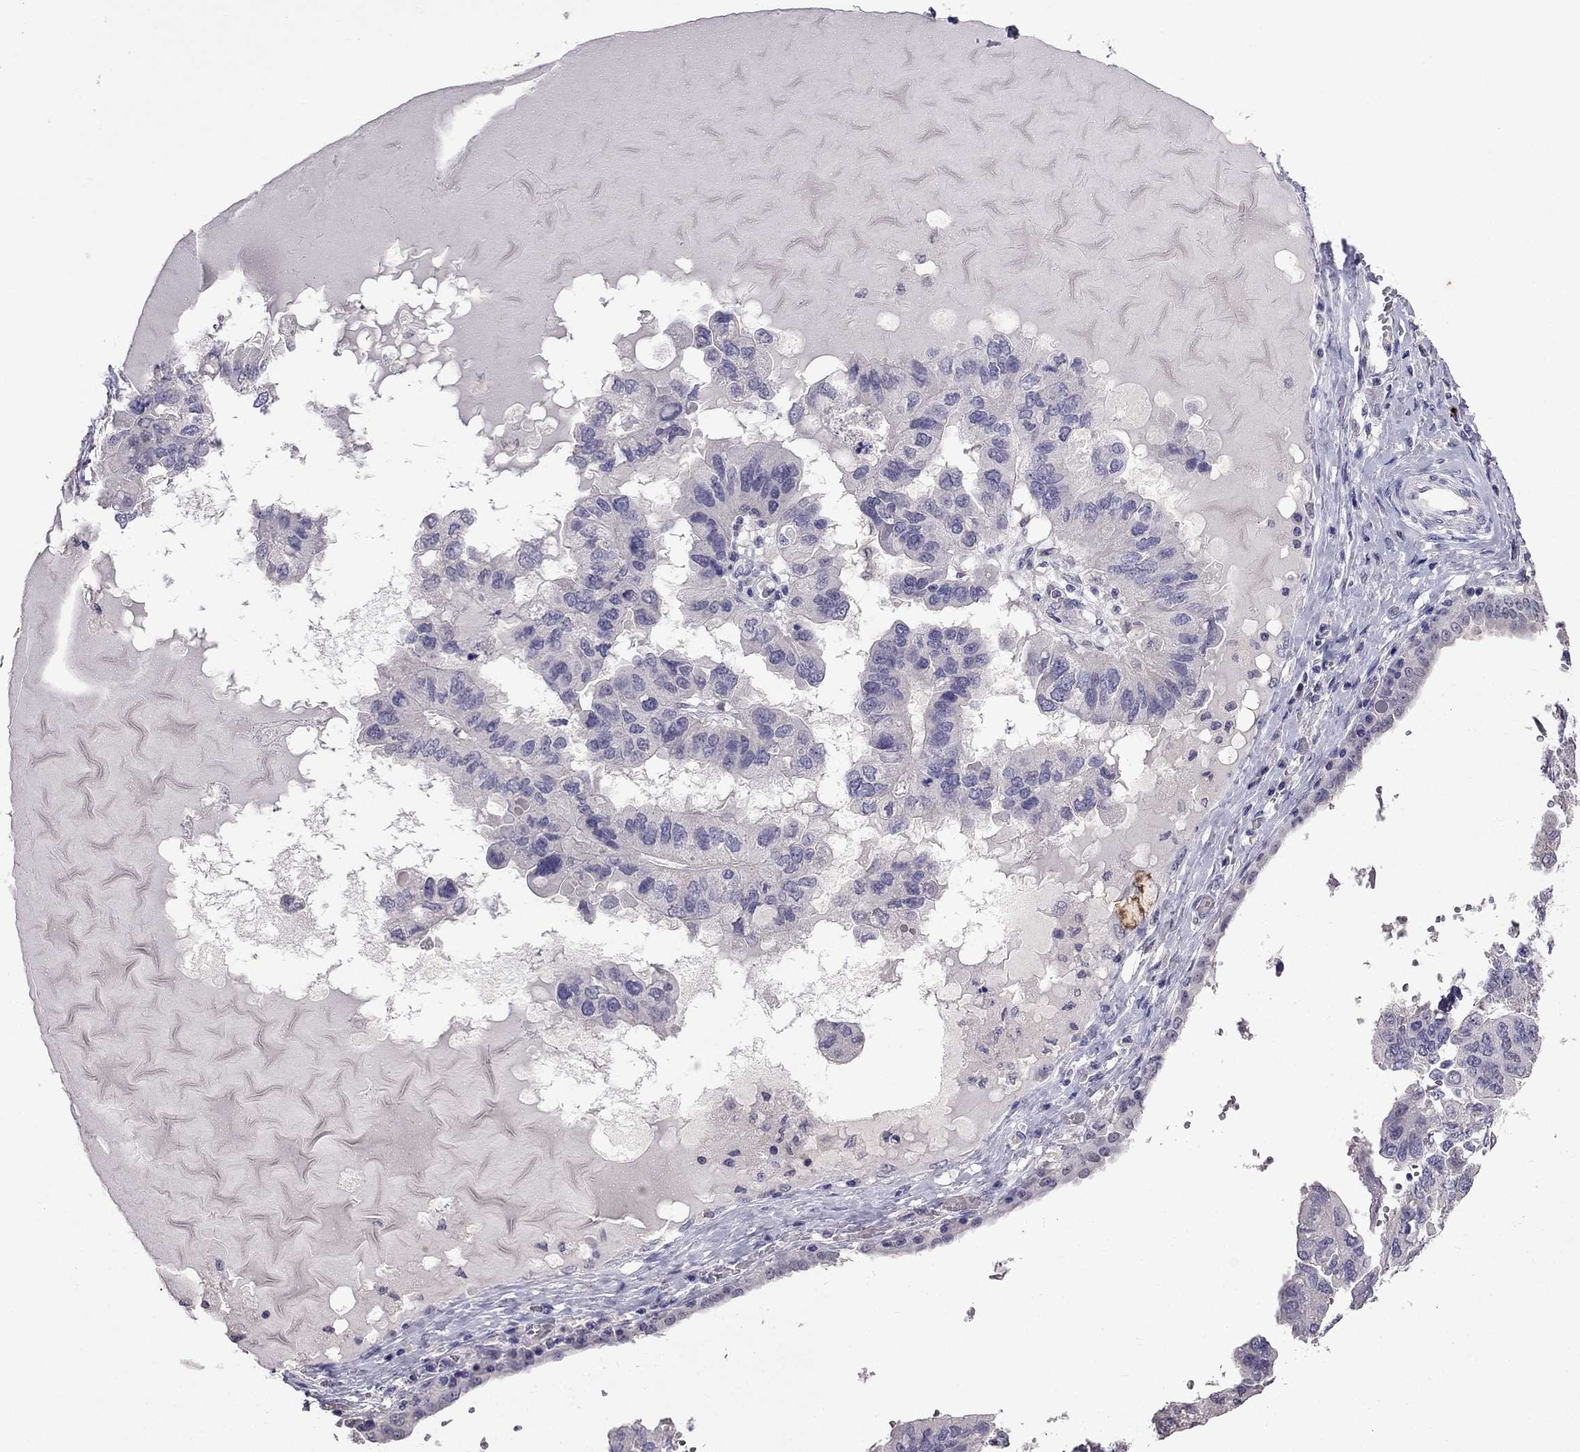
{"staining": {"intensity": "negative", "quantity": "none", "location": "none"}, "tissue": "ovarian cancer", "cell_type": "Tumor cells", "image_type": "cancer", "snomed": [{"axis": "morphology", "description": "Cystadenocarcinoma, serous, NOS"}, {"axis": "topography", "description": "Ovary"}], "caption": "DAB (3,3'-diaminobenzidine) immunohistochemical staining of human ovarian cancer (serous cystadenocarcinoma) shows no significant expression in tumor cells.", "gene": "AQP9", "patient": {"sex": "female", "age": 79}}